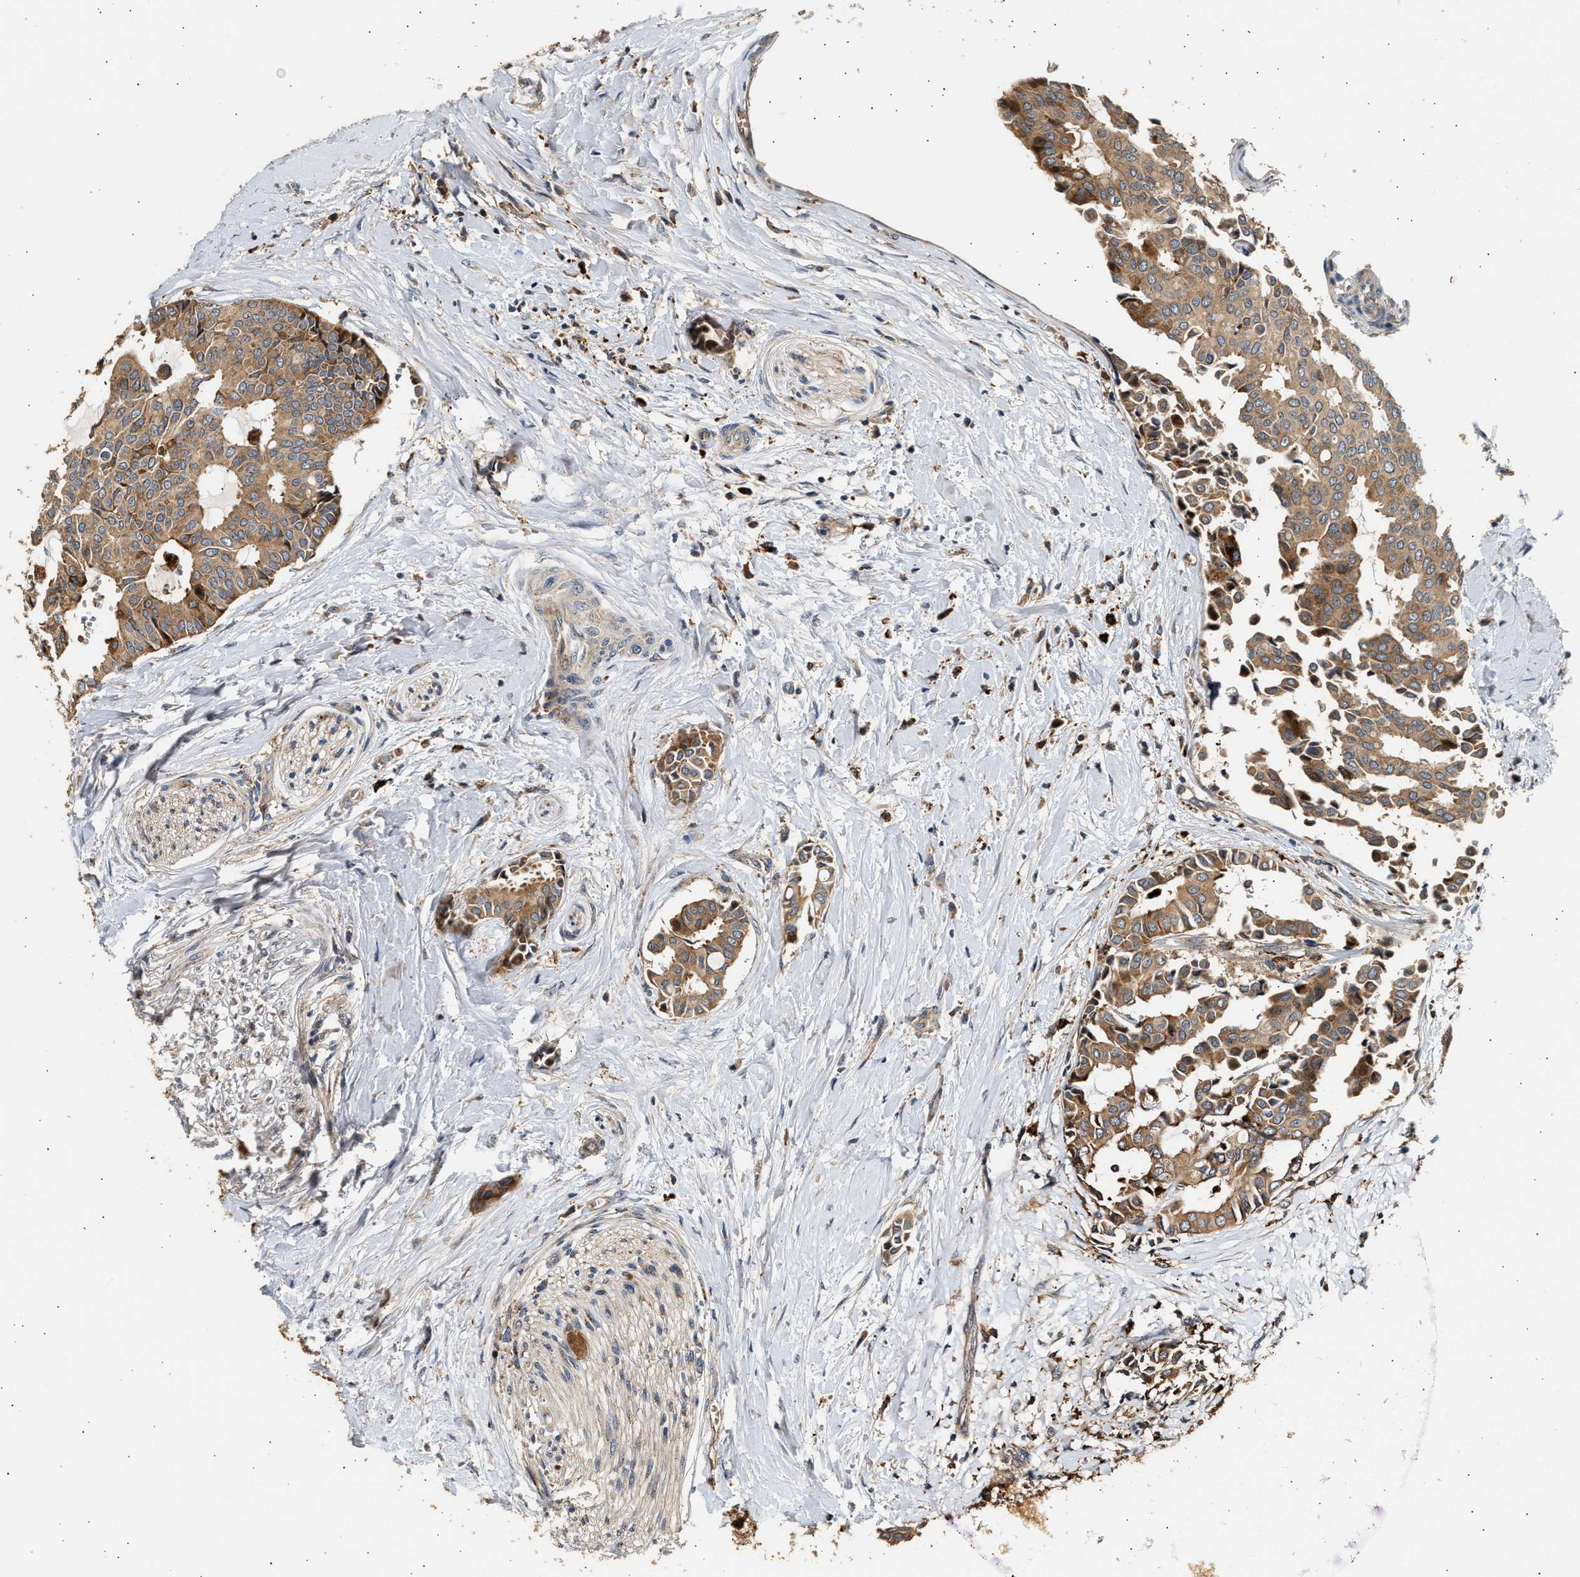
{"staining": {"intensity": "moderate", "quantity": ">75%", "location": "cytoplasmic/membranous"}, "tissue": "head and neck cancer", "cell_type": "Tumor cells", "image_type": "cancer", "snomed": [{"axis": "morphology", "description": "Adenocarcinoma, NOS"}, {"axis": "topography", "description": "Salivary gland"}, {"axis": "topography", "description": "Head-Neck"}], "caption": "A histopathology image of head and neck cancer stained for a protein demonstrates moderate cytoplasmic/membranous brown staining in tumor cells.", "gene": "PLD3", "patient": {"sex": "female", "age": 59}}